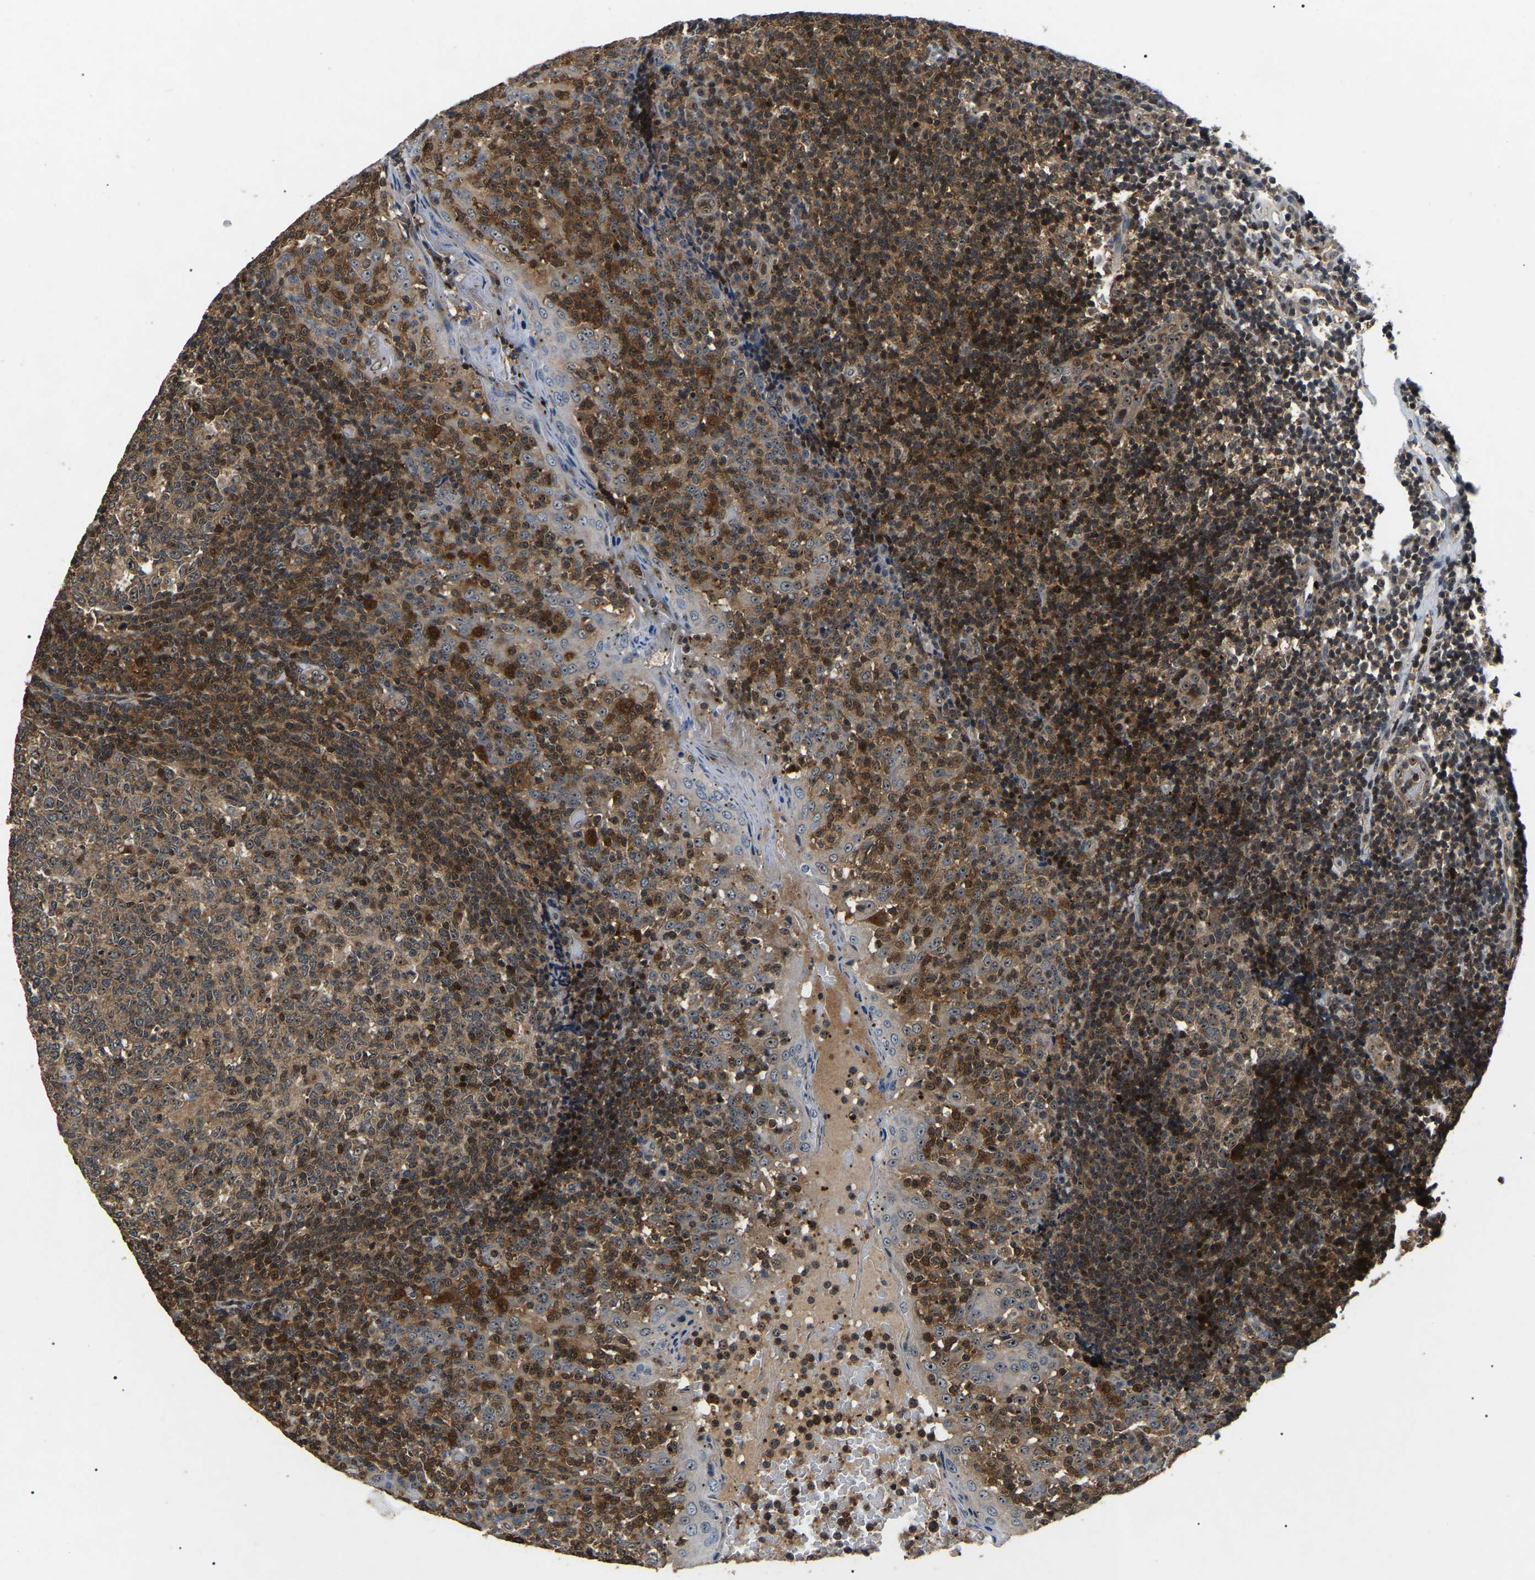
{"staining": {"intensity": "moderate", "quantity": ">75%", "location": "cytoplasmic/membranous,nuclear"}, "tissue": "tonsil", "cell_type": "Germinal center cells", "image_type": "normal", "snomed": [{"axis": "morphology", "description": "Normal tissue, NOS"}, {"axis": "topography", "description": "Tonsil"}], "caption": "Germinal center cells display medium levels of moderate cytoplasmic/membranous,nuclear positivity in approximately >75% of cells in benign human tonsil.", "gene": "RBM28", "patient": {"sex": "female", "age": 19}}